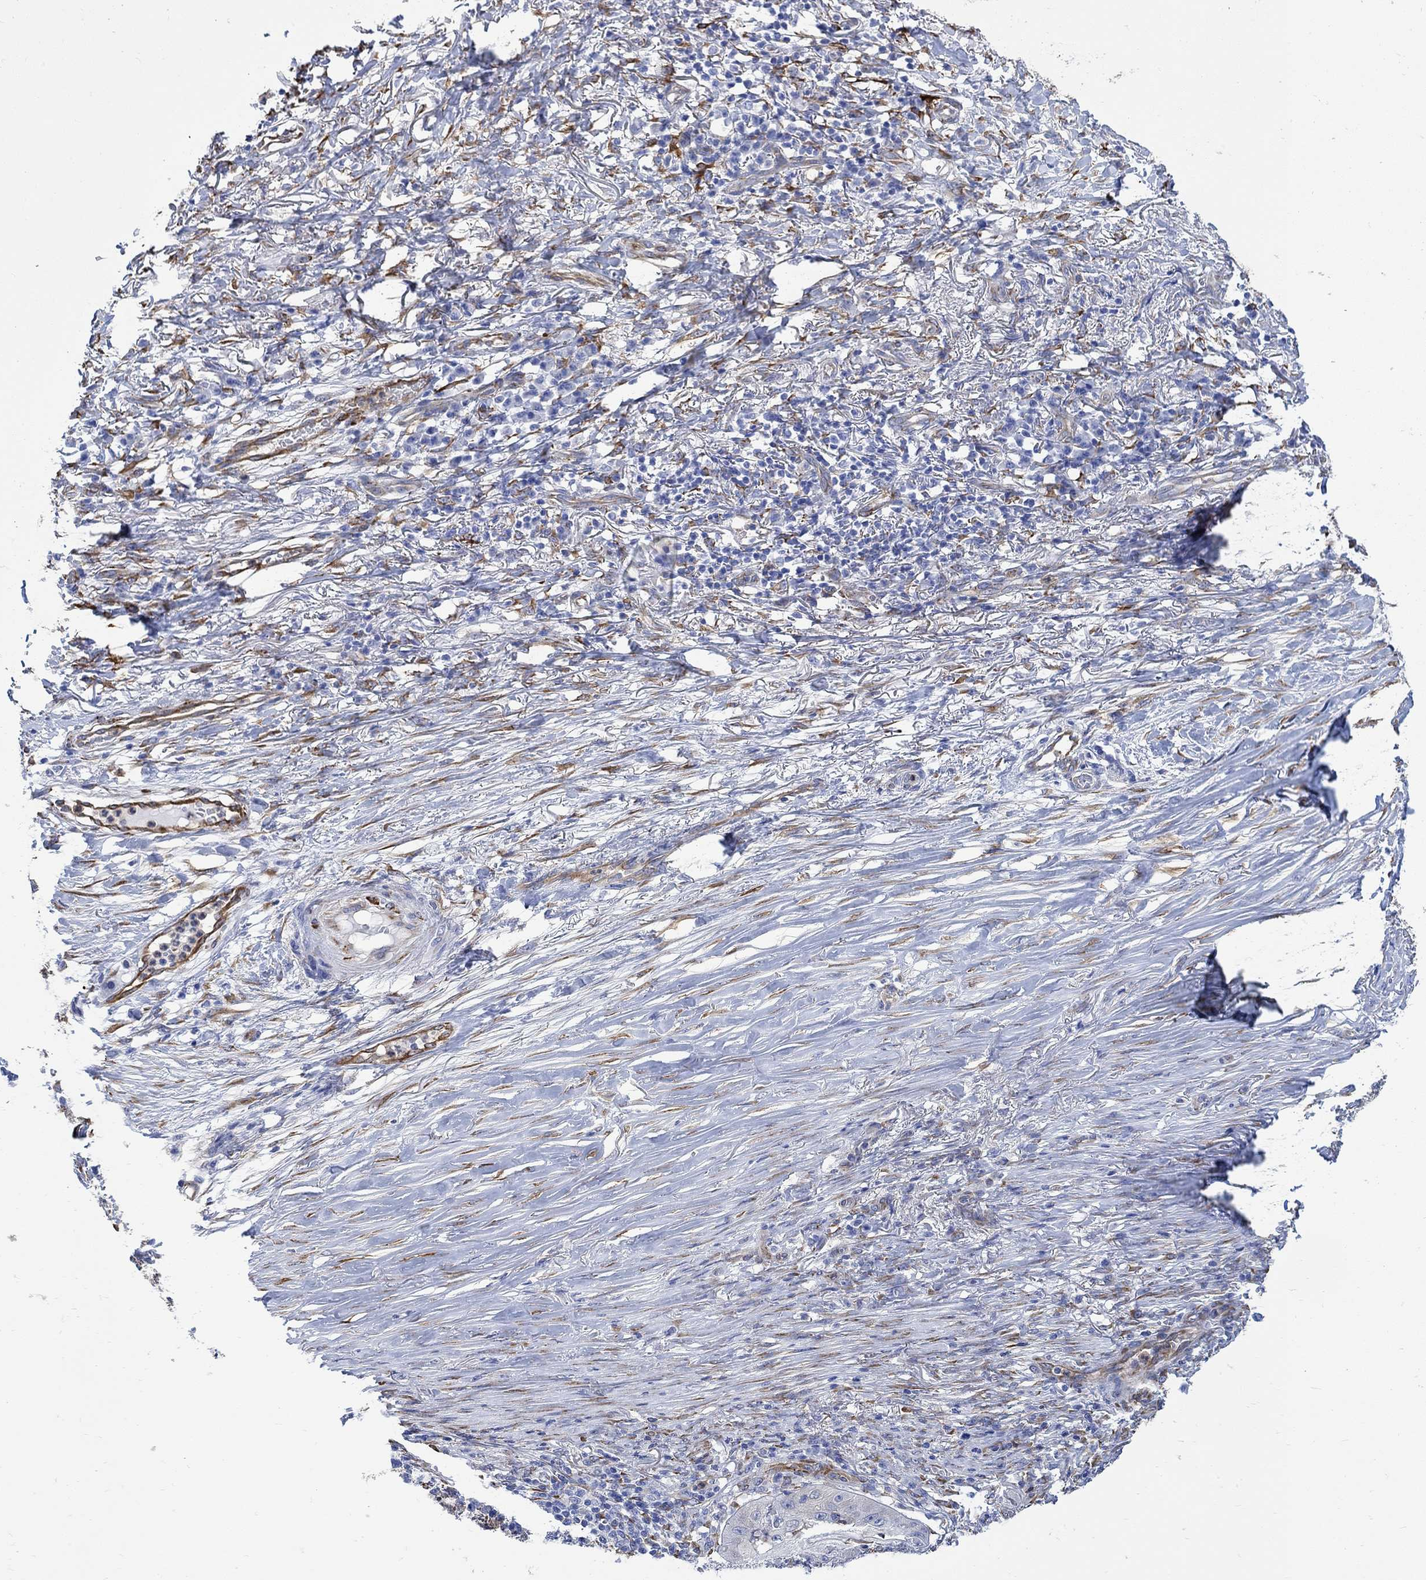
{"staining": {"intensity": "negative", "quantity": "none", "location": "none"}, "tissue": "skin cancer", "cell_type": "Tumor cells", "image_type": "cancer", "snomed": [{"axis": "morphology", "description": "Squamous cell carcinoma, NOS"}, {"axis": "topography", "description": "Skin"}], "caption": "Tumor cells show no significant staining in skin cancer.", "gene": "TGM2", "patient": {"sex": "male", "age": 70}}